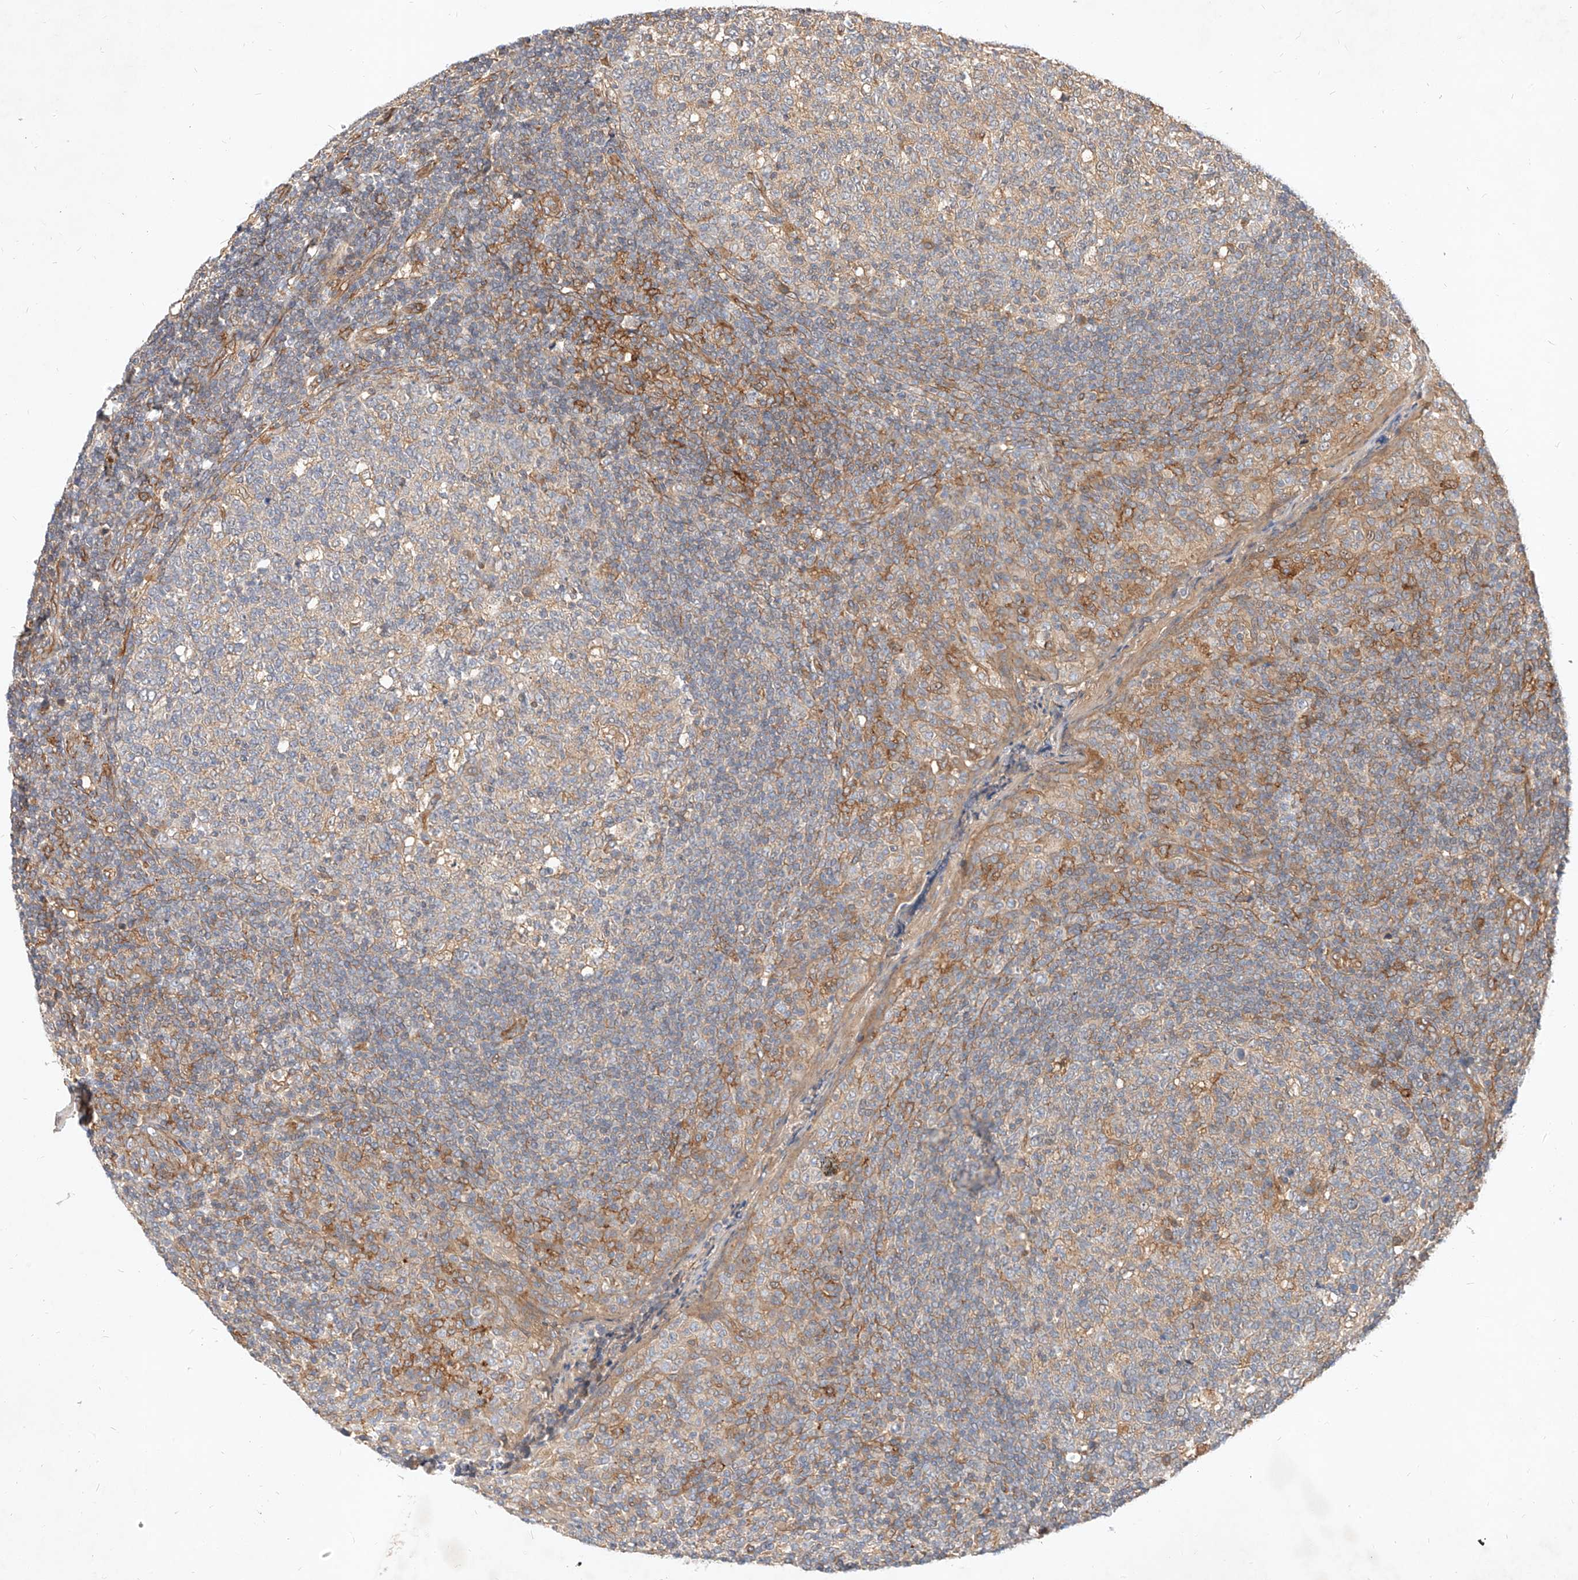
{"staining": {"intensity": "moderate", "quantity": "<25%", "location": "cytoplasmic/membranous"}, "tissue": "tonsil", "cell_type": "Germinal center cells", "image_type": "normal", "snomed": [{"axis": "morphology", "description": "Normal tissue, NOS"}, {"axis": "topography", "description": "Tonsil"}], "caption": "There is low levels of moderate cytoplasmic/membranous positivity in germinal center cells of benign tonsil, as demonstrated by immunohistochemical staining (brown color).", "gene": "NFAM1", "patient": {"sex": "female", "age": 19}}